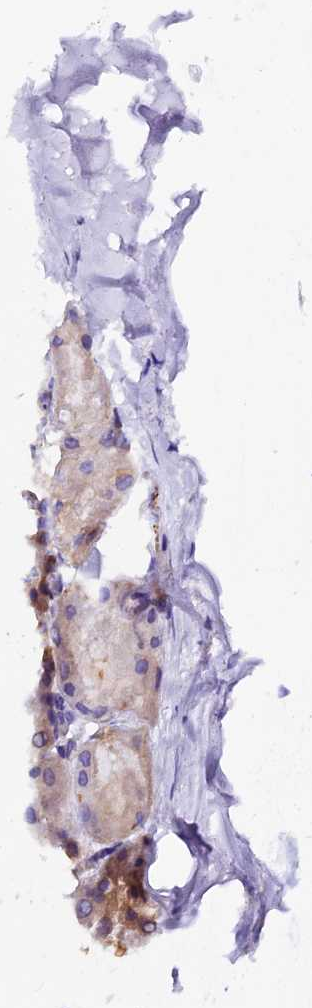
{"staining": {"intensity": "weak", "quantity": "<25%", "location": "cytoplasmic/membranous"}, "tissue": "adipose tissue", "cell_type": "Adipocytes", "image_type": "normal", "snomed": [{"axis": "morphology", "description": "Normal tissue, NOS"}, {"axis": "topography", "description": "Lymph node"}, {"axis": "topography", "description": "Cartilage tissue"}, {"axis": "topography", "description": "Bronchus"}], "caption": "This image is of benign adipose tissue stained with immunohistochemistry (IHC) to label a protein in brown with the nuclei are counter-stained blue. There is no expression in adipocytes. (DAB (3,3'-diaminobenzidine) immunohistochemistry with hematoxylin counter stain).", "gene": "COMTD1", "patient": {"sex": "male", "age": 63}}